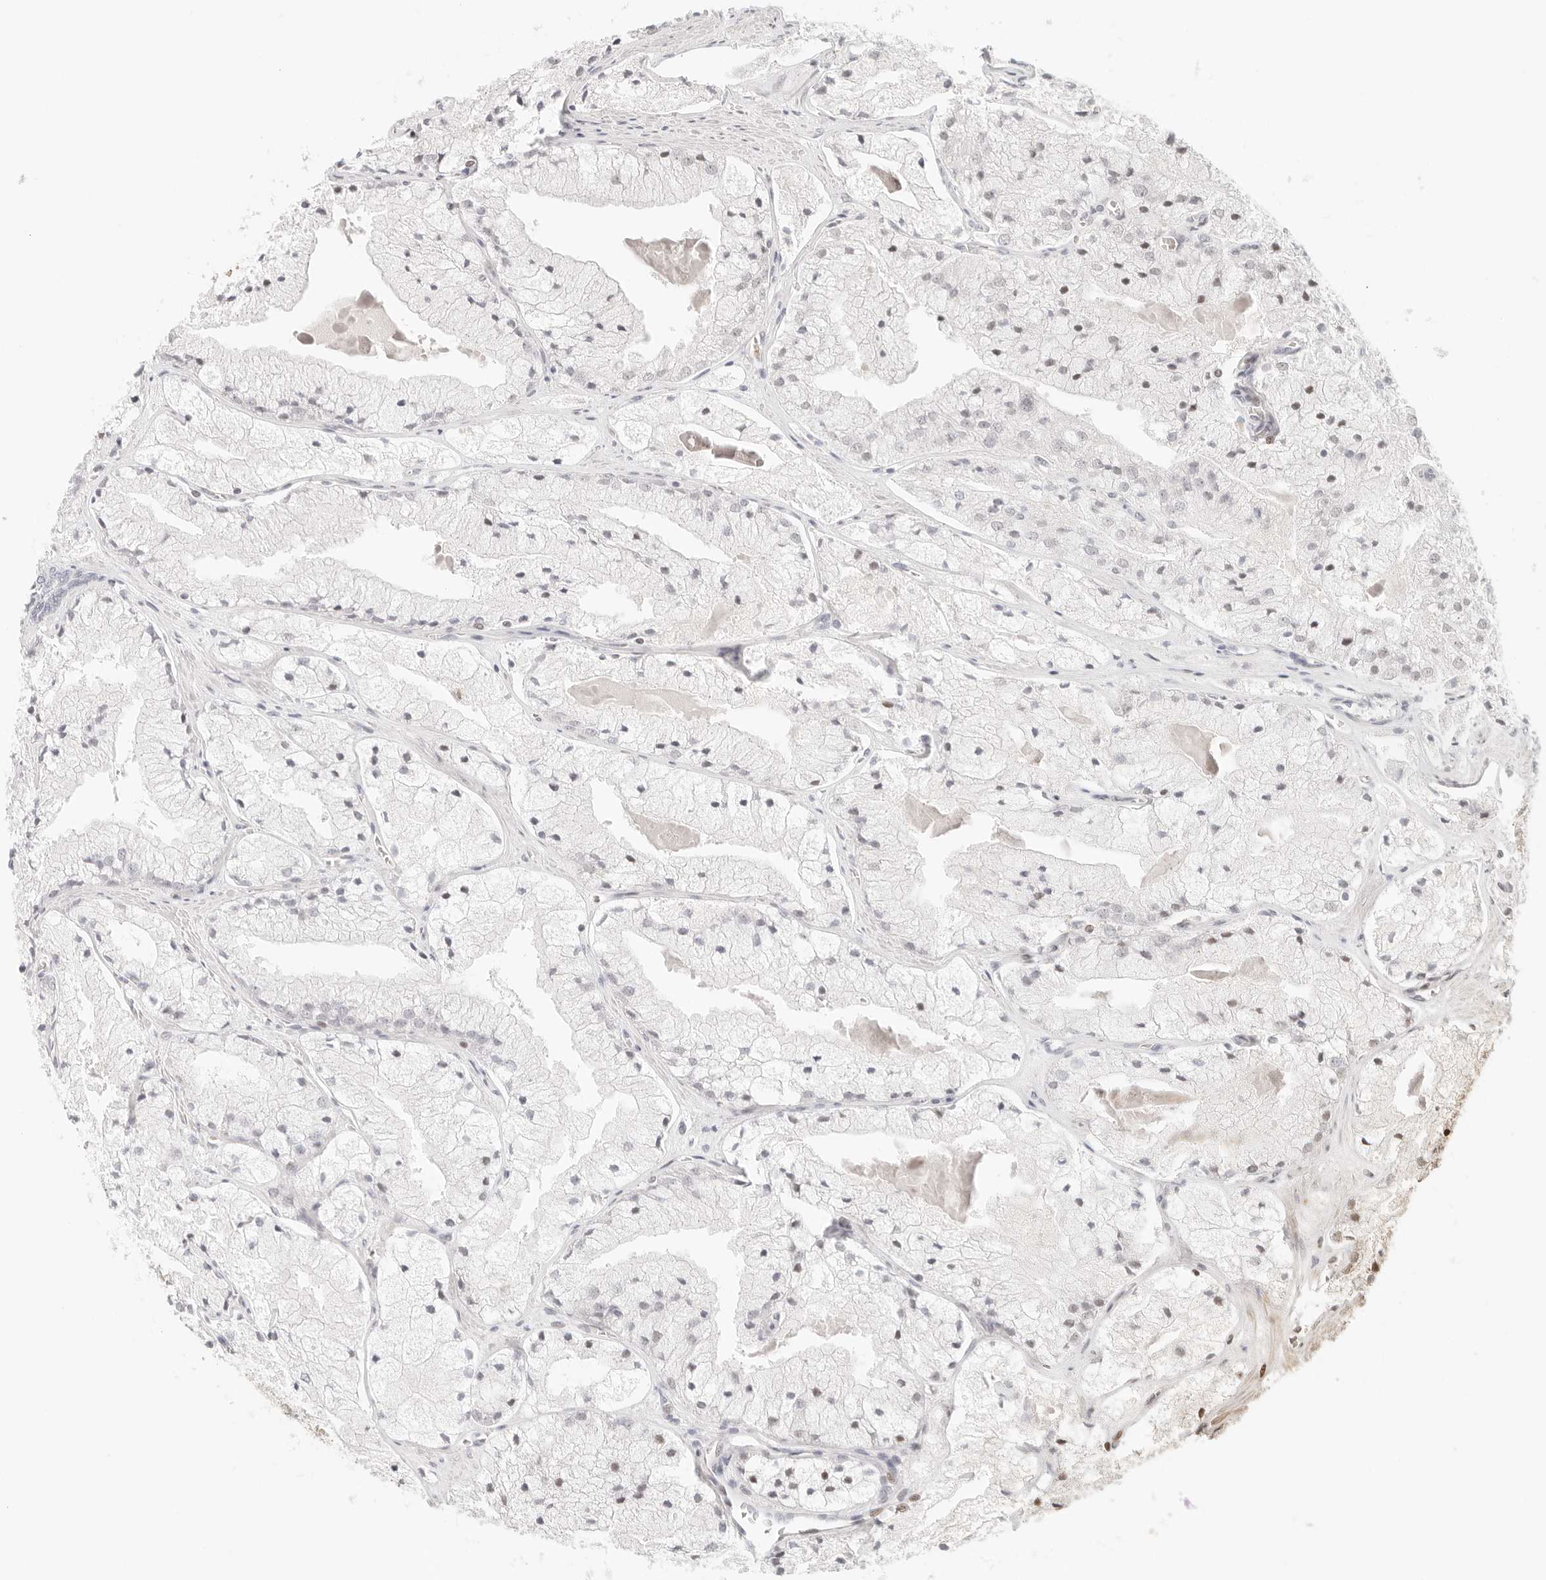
{"staining": {"intensity": "negative", "quantity": "none", "location": "none"}, "tissue": "prostate cancer", "cell_type": "Tumor cells", "image_type": "cancer", "snomed": [{"axis": "morphology", "description": "Adenocarcinoma, High grade"}, {"axis": "topography", "description": "Prostate"}], "caption": "IHC of prostate high-grade adenocarcinoma reveals no staining in tumor cells.", "gene": "HOXC5", "patient": {"sex": "male", "age": 50}}